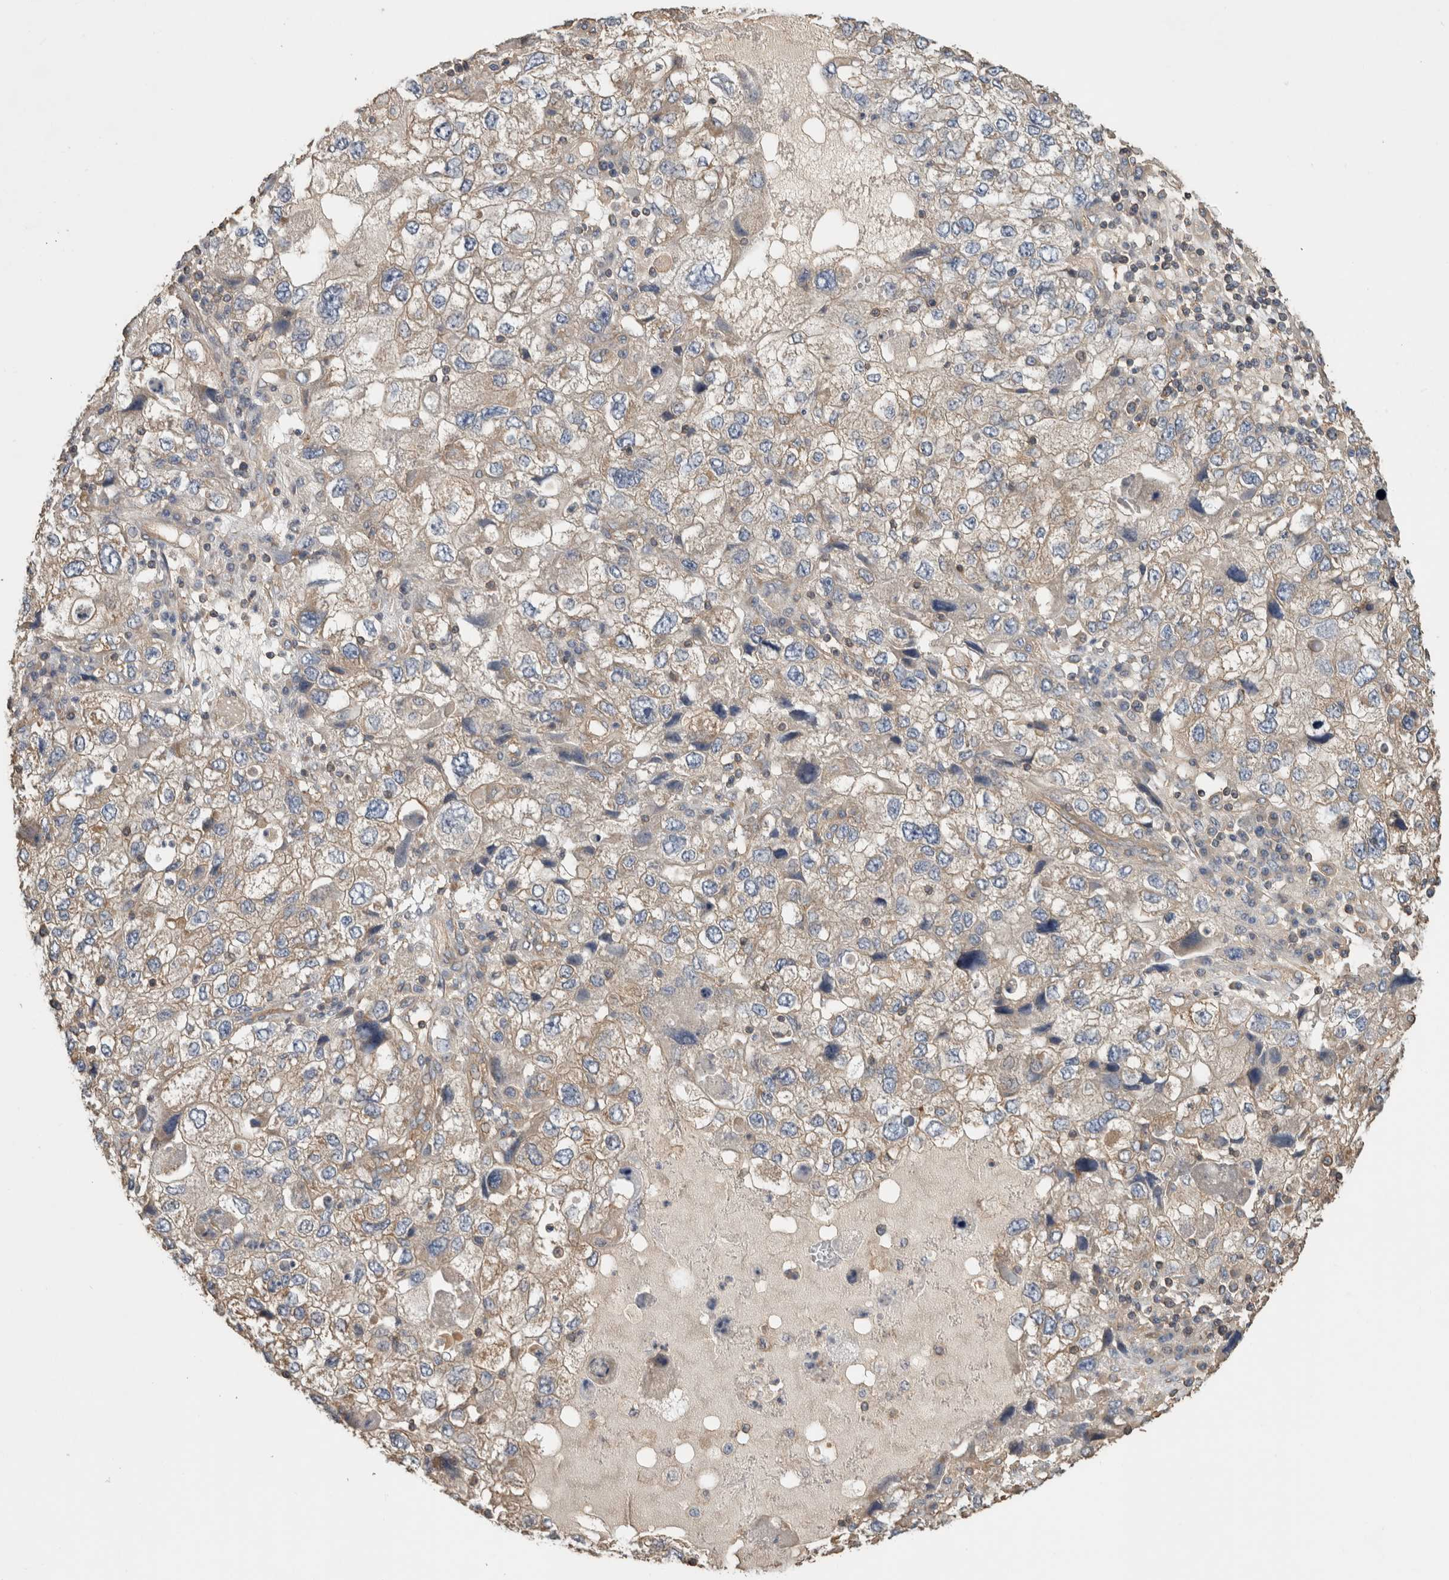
{"staining": {"intensity": "weak", "quantity": "25%-75%", "location": "cytoplasmic/membranous"}, "tissue": "endometrial cancer", "cell_type": "Tumor cells", "image_type": "cancer", "snomed": [{"axis": "morphology", "description": "Adenocarcinoma, NOS"}, {"axis": "topography", "description": "Endometrium"}], "caption": "Endometrial adenocarcinoma stained with IHC displays weak cytoplasmic/membranous expression in approximately 25%-75% of tumor cells.", "gene": "EIF4G3", "patient": {"sex": "female", "age": 49}}